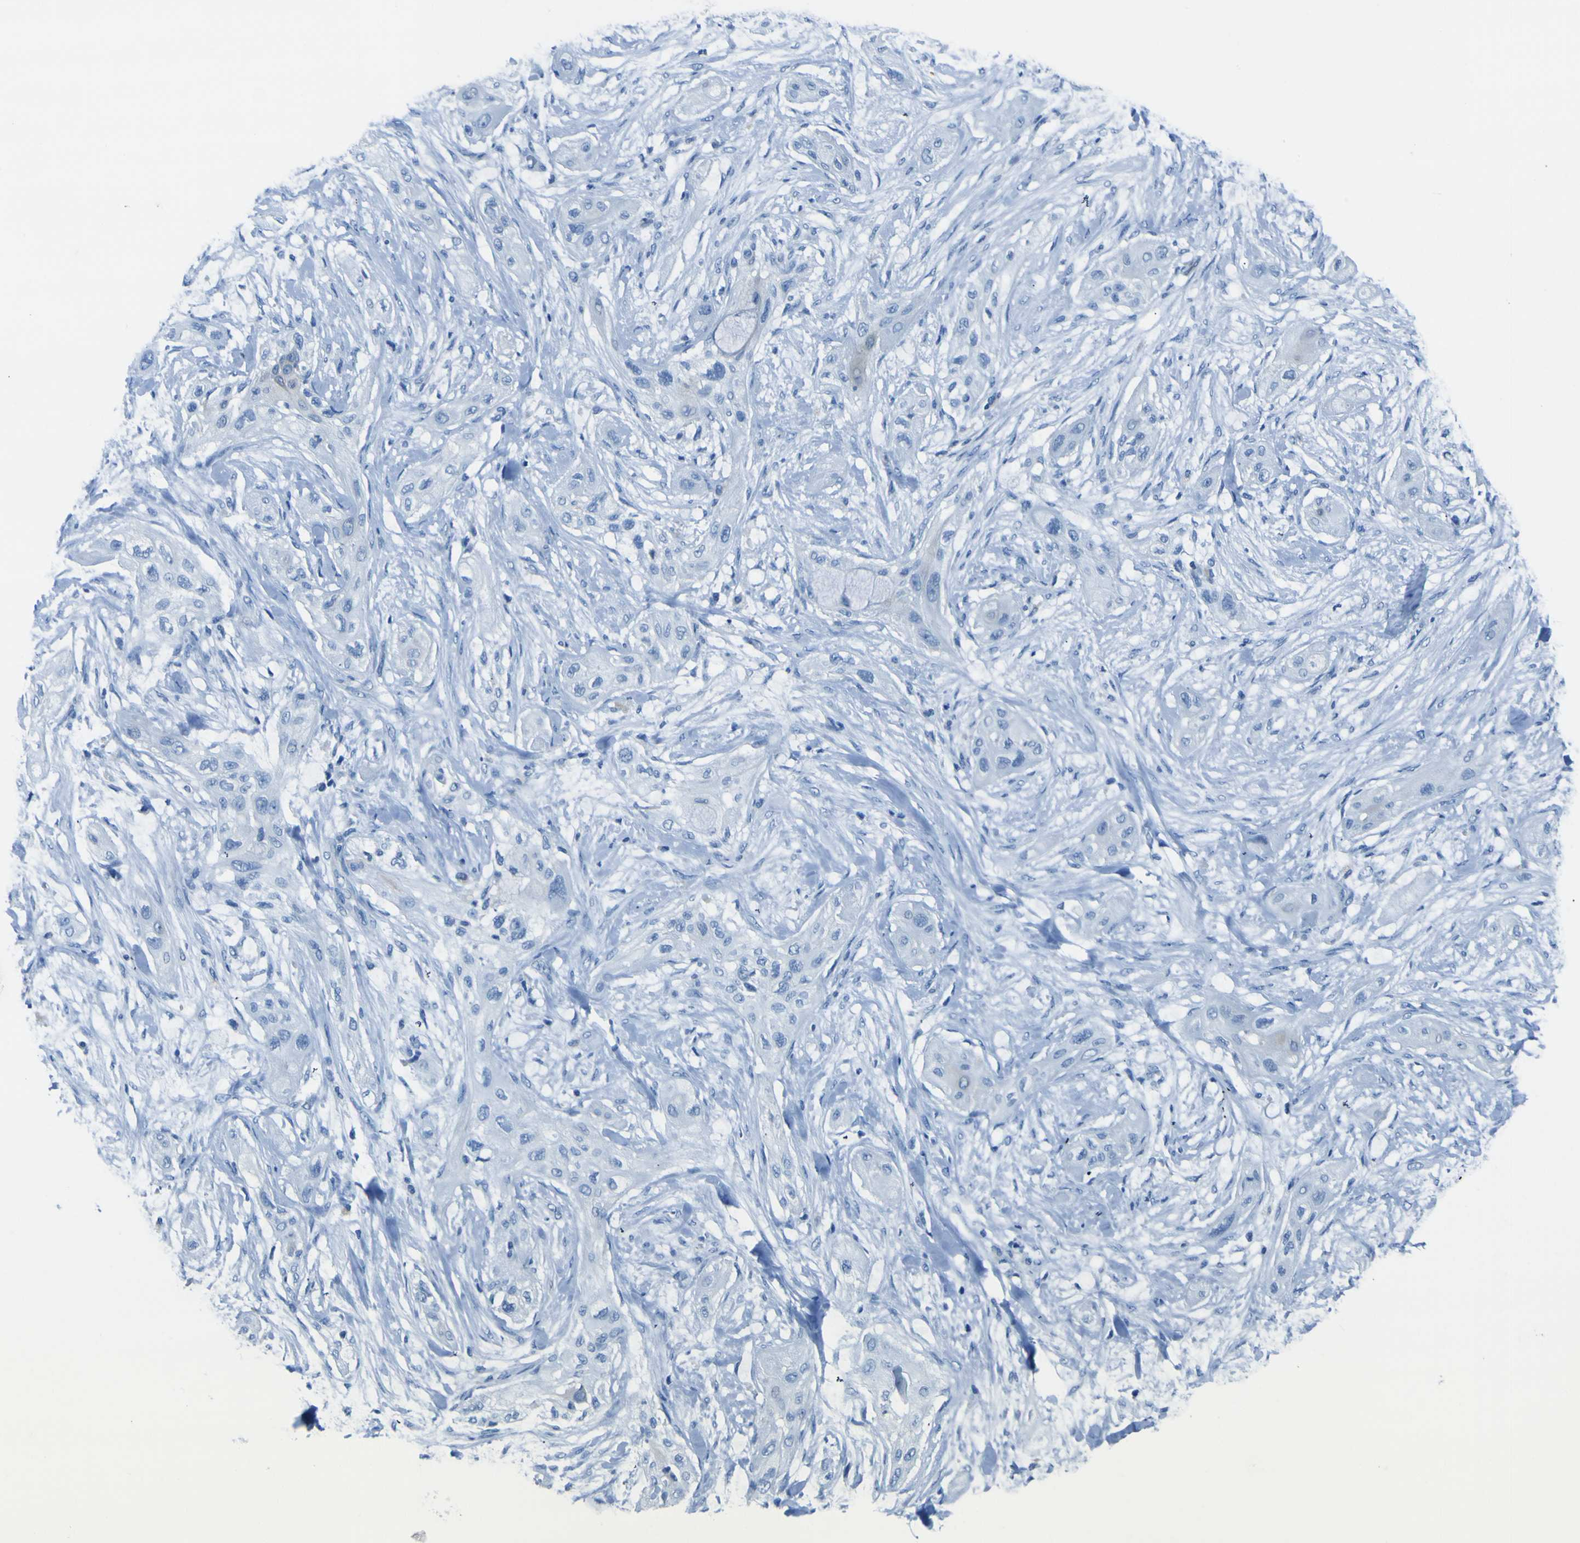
{"staining": {"intensity": "negative", "quantity": "none", "location": "none"}, "tissue": "lung cancer", "cell_type": "Tumor cells", "image_type": "cancer", "snomed": [{"axis": "morphology", "description": "Squamous cell carcinoma, NOS"}, {"axis": "topography", "description": "Lung"}], "caption": "An immunohistochemistry (IHC) histopathology image of squamous cell carcinoma (lung) is shown. There is no staining in tumor cells of squamous cell carcinoma (lung).", "gene": "ACSL1", "patient": {"sex": "female", "age": 47}}